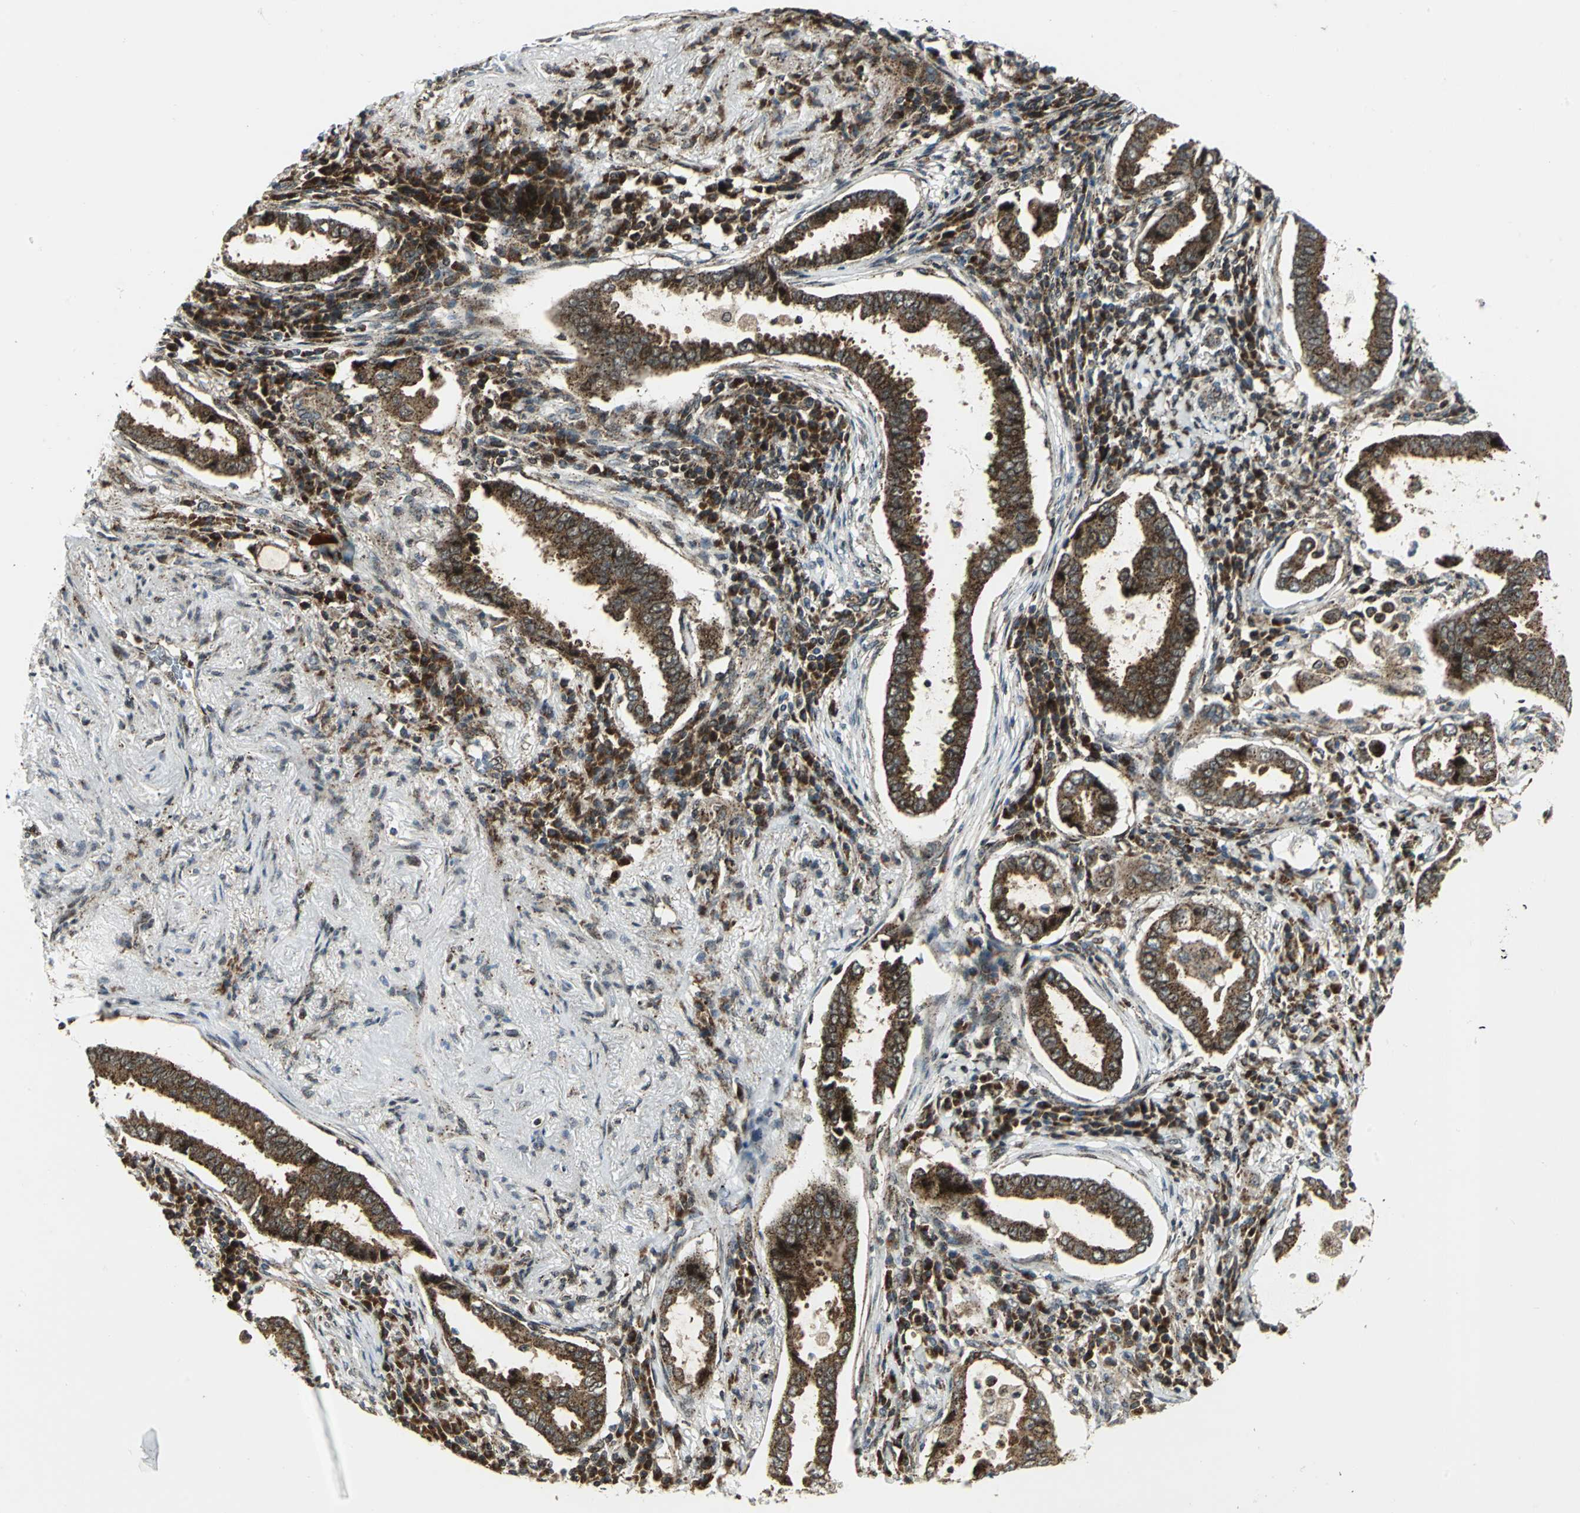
{"staining": {"intensity": "strong", "quantity": ">75%", "location": "cytoplasmic/membranous"}, "tissue": "lung cancer", "cell_type": "Tumor cells", "image_type": "cancer", "snomed": [{"axis": "morphology", "description": "Normal tissue, NOS"}, {"axis": "morphology", "description": "Inflammation, NOS"}, {"axis": "morphology", "description": "Adenocarcinoma, NOS"}, {"axis": "topography", "description": "Lung"}], "caption": "Lung cancer stained with a brown dye displays strong cytoplasmic/membranous positive positivity in approximately >75% of tumor cells.", "gene": "ATP6V1A", "patient": {"sex": "female", "age": 64}}